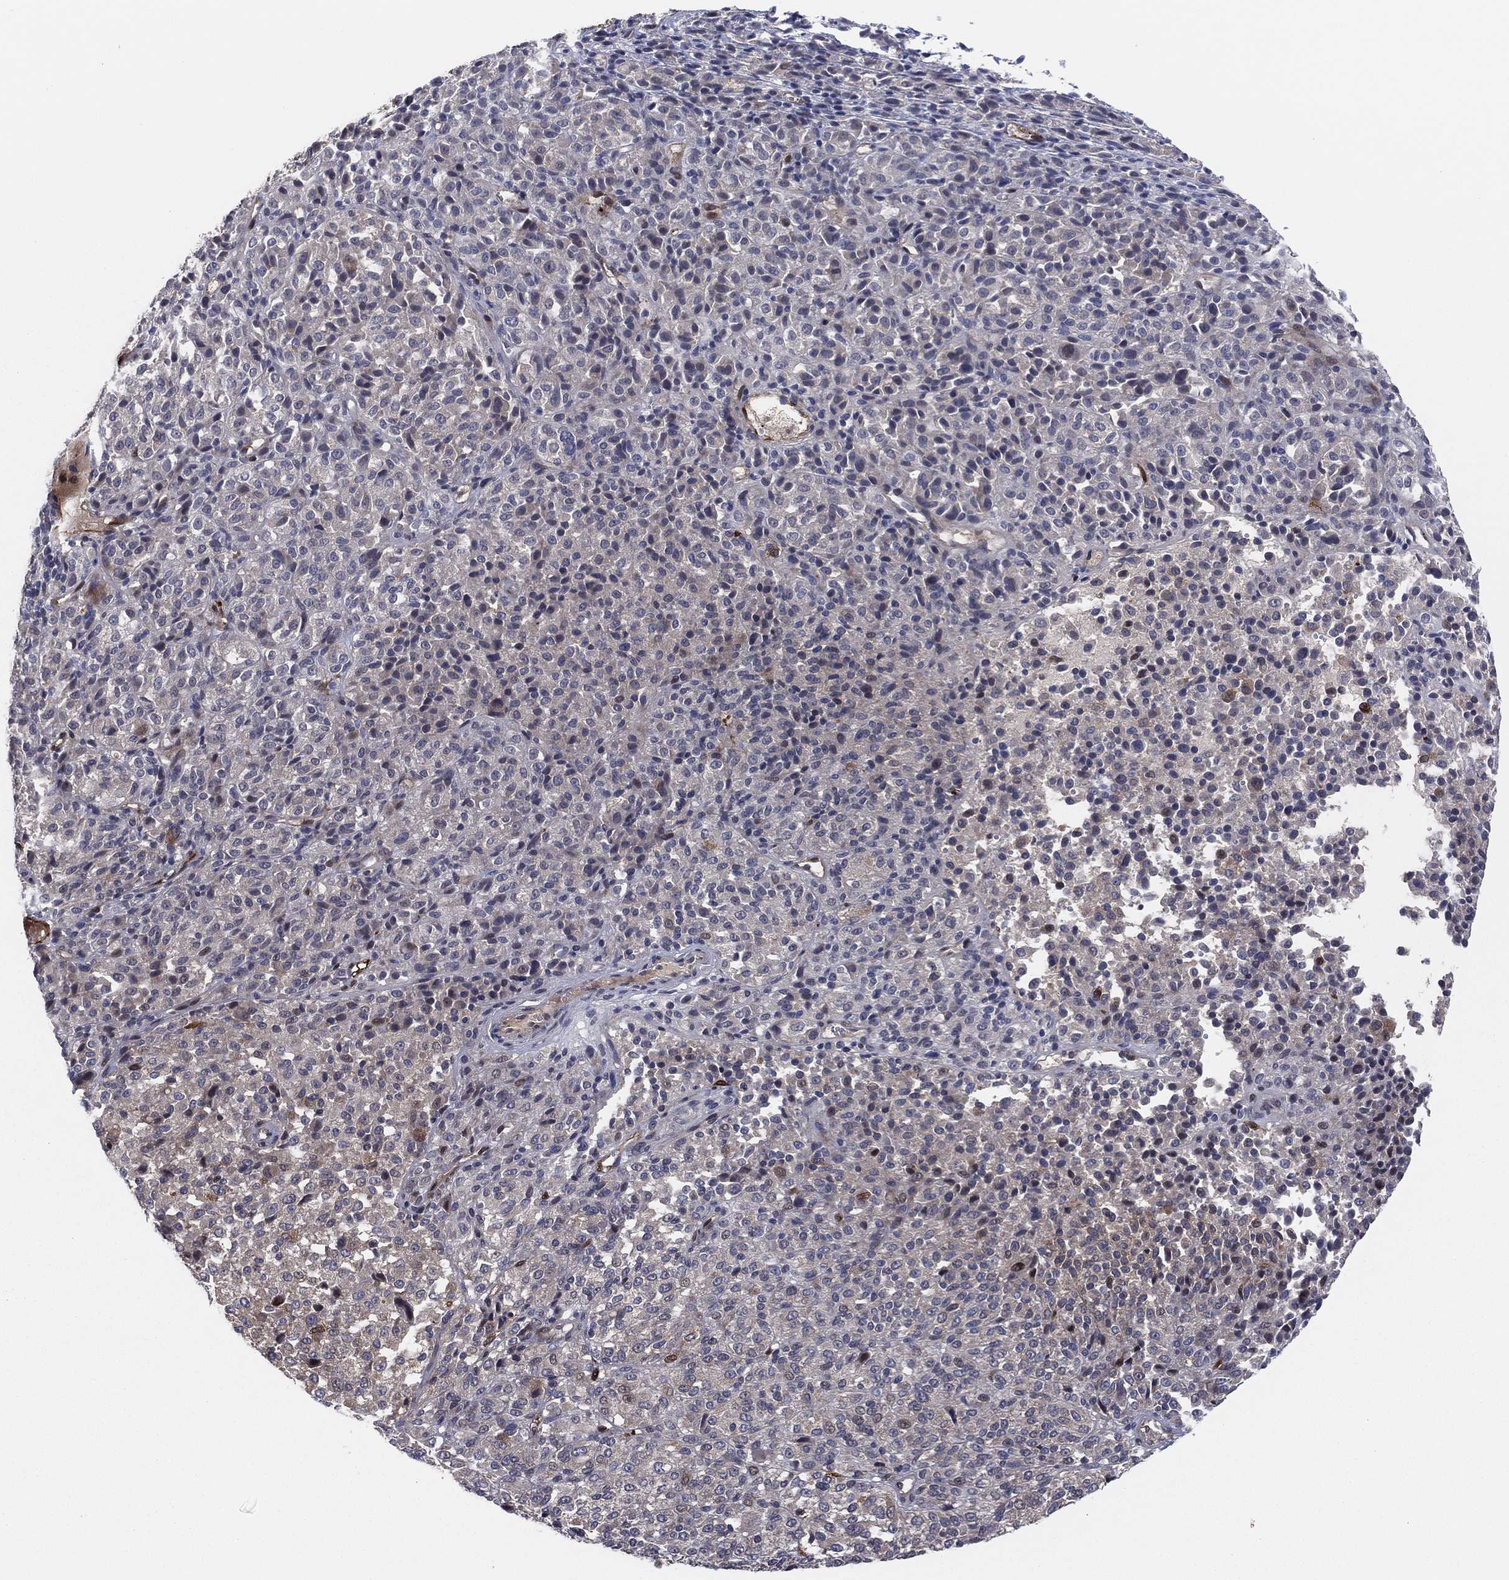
{"staining": {"intensity": "negative", "quantity": "none", "location": "none"}, "tissue": "melanoma", "cell_type": "Tumor cells", "image_type": "cancer", "snomed": [{"axis": "morphology", "description": "Malignant melanoma, Metastatic site"}, {"axis": "topography", "description": "Brain"}], "caption": "Image shows no protein expression in tumor cells of malignant melanoma (metastatic site) tissue.", "gene": "SNCG", "patient": {"sex": "female", "age": 56}}